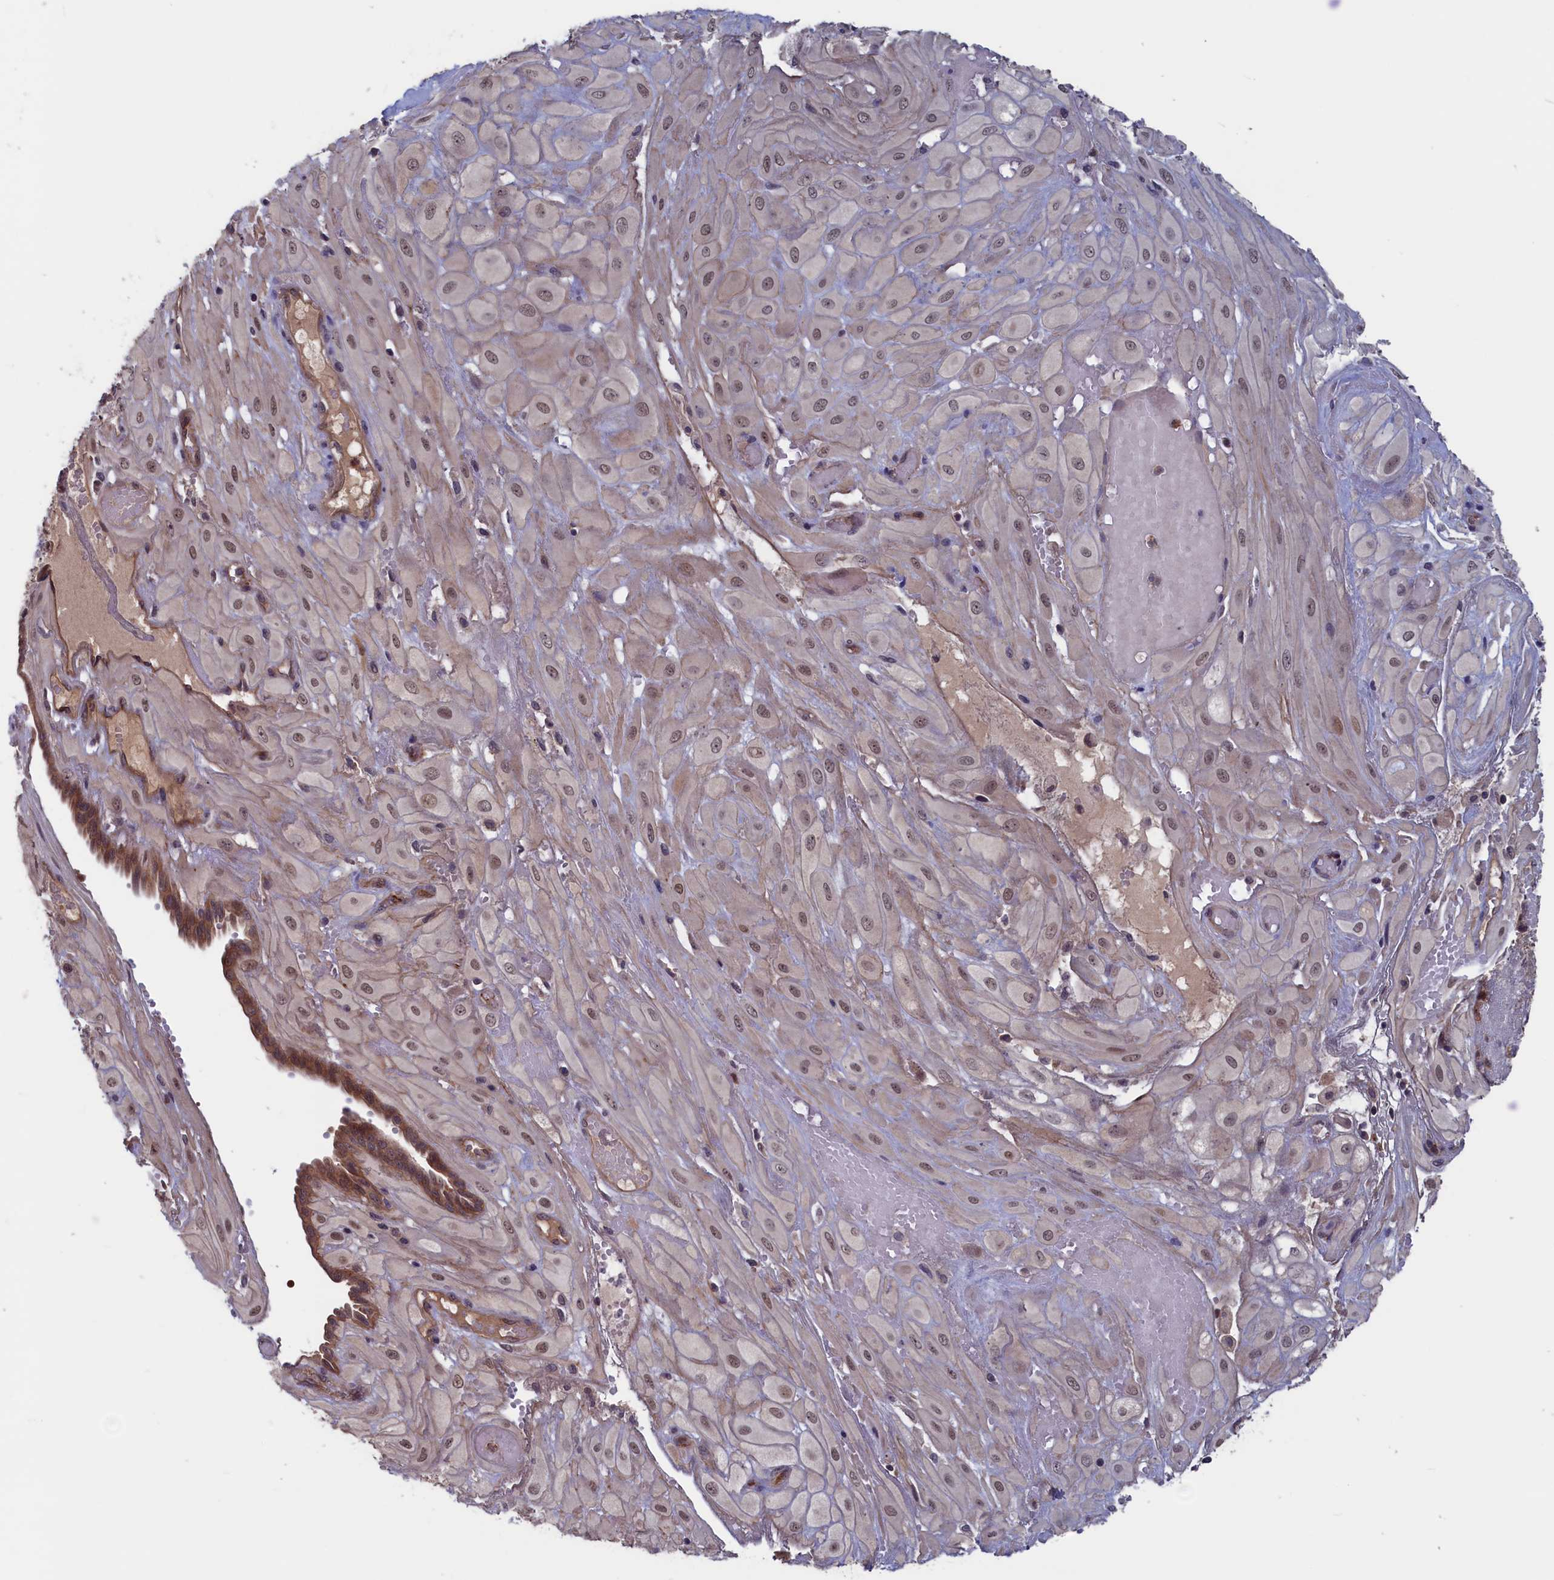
{"staining": {"intensity": "weak", "quantity": ">75%", "location": "nuclear"}, "tissue": "cervical cancer", "cell_type": "Tumor cells", "image_type": "cancer", "snomed": [{"axis": "morphology", "description": "Squamous cell carcinoma, NOS"}, {"axis": "topography", "description": "Cervix"}], "caption": "IHC image of neoplastic tissue: squamous cell carcinoma (cervical) stained using immunohistochemistry reveals low levels of weak protein expression localized specifically in the nuclear of tumor cells, appearing as a nuclear brown color.", "gene": "PLP2", "patient": {"sex": "female", "age": 36}}